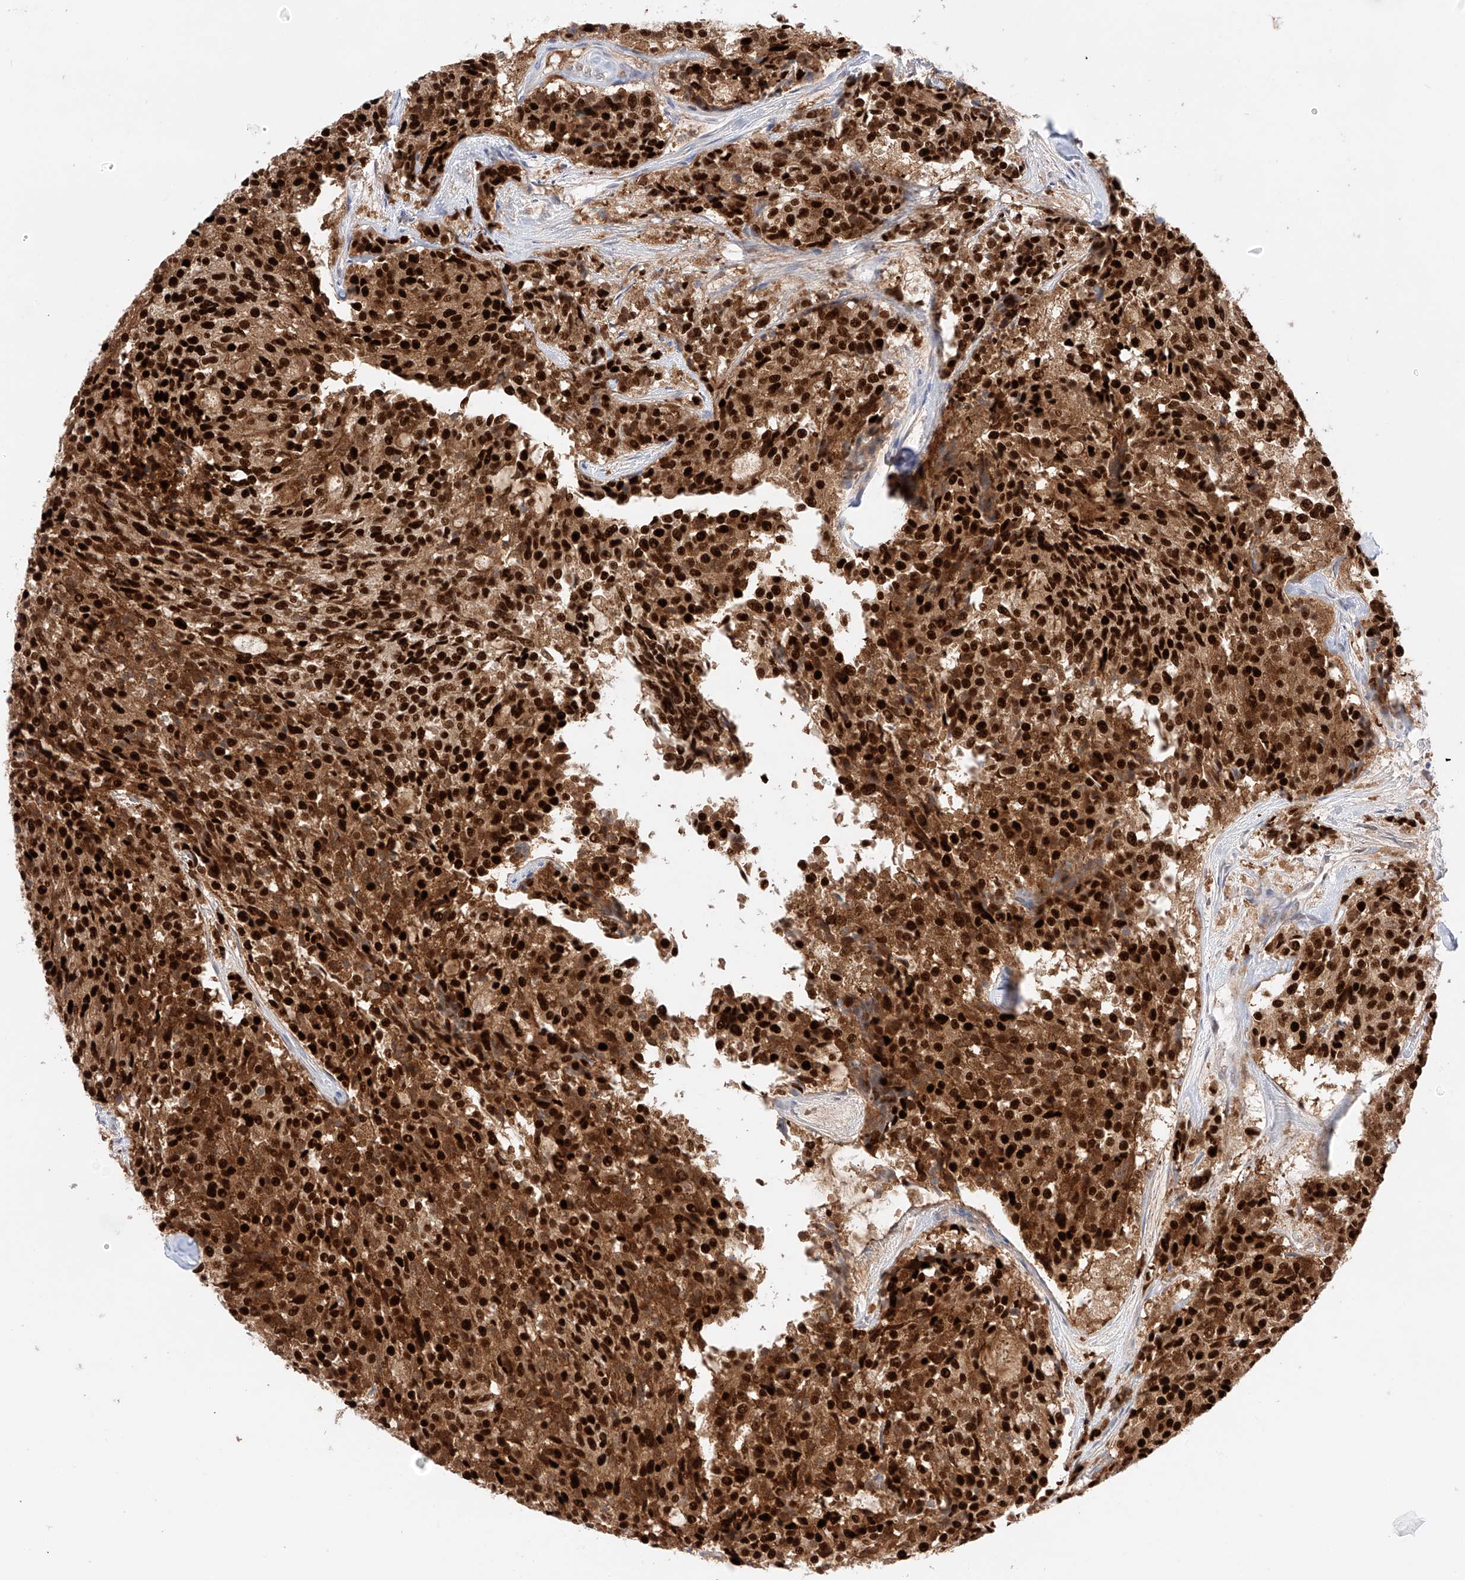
{"staining": {"intensity": "strong", "quantity": ">75%", "location": "cytoplasmic/membranous,nuclear"}, "tissue": "carcinoid", "cell_type": "Tumor cells", "image_type": "cancer", "snomed": [{"axis": "morphology", "description": "Carcinoid, malignant, NOS"}, {"axis": "topography", "description": "Pancreas"}], "caption": "IHC image of malignant carcinoid stained for a protein (brown), which reveals high levels of strong cytoplasmic/membranous and nuclear positivity in approximately >75% of tumor cells.", "gene": "APIP", "patient": {"sex": "female", "age": 54}}